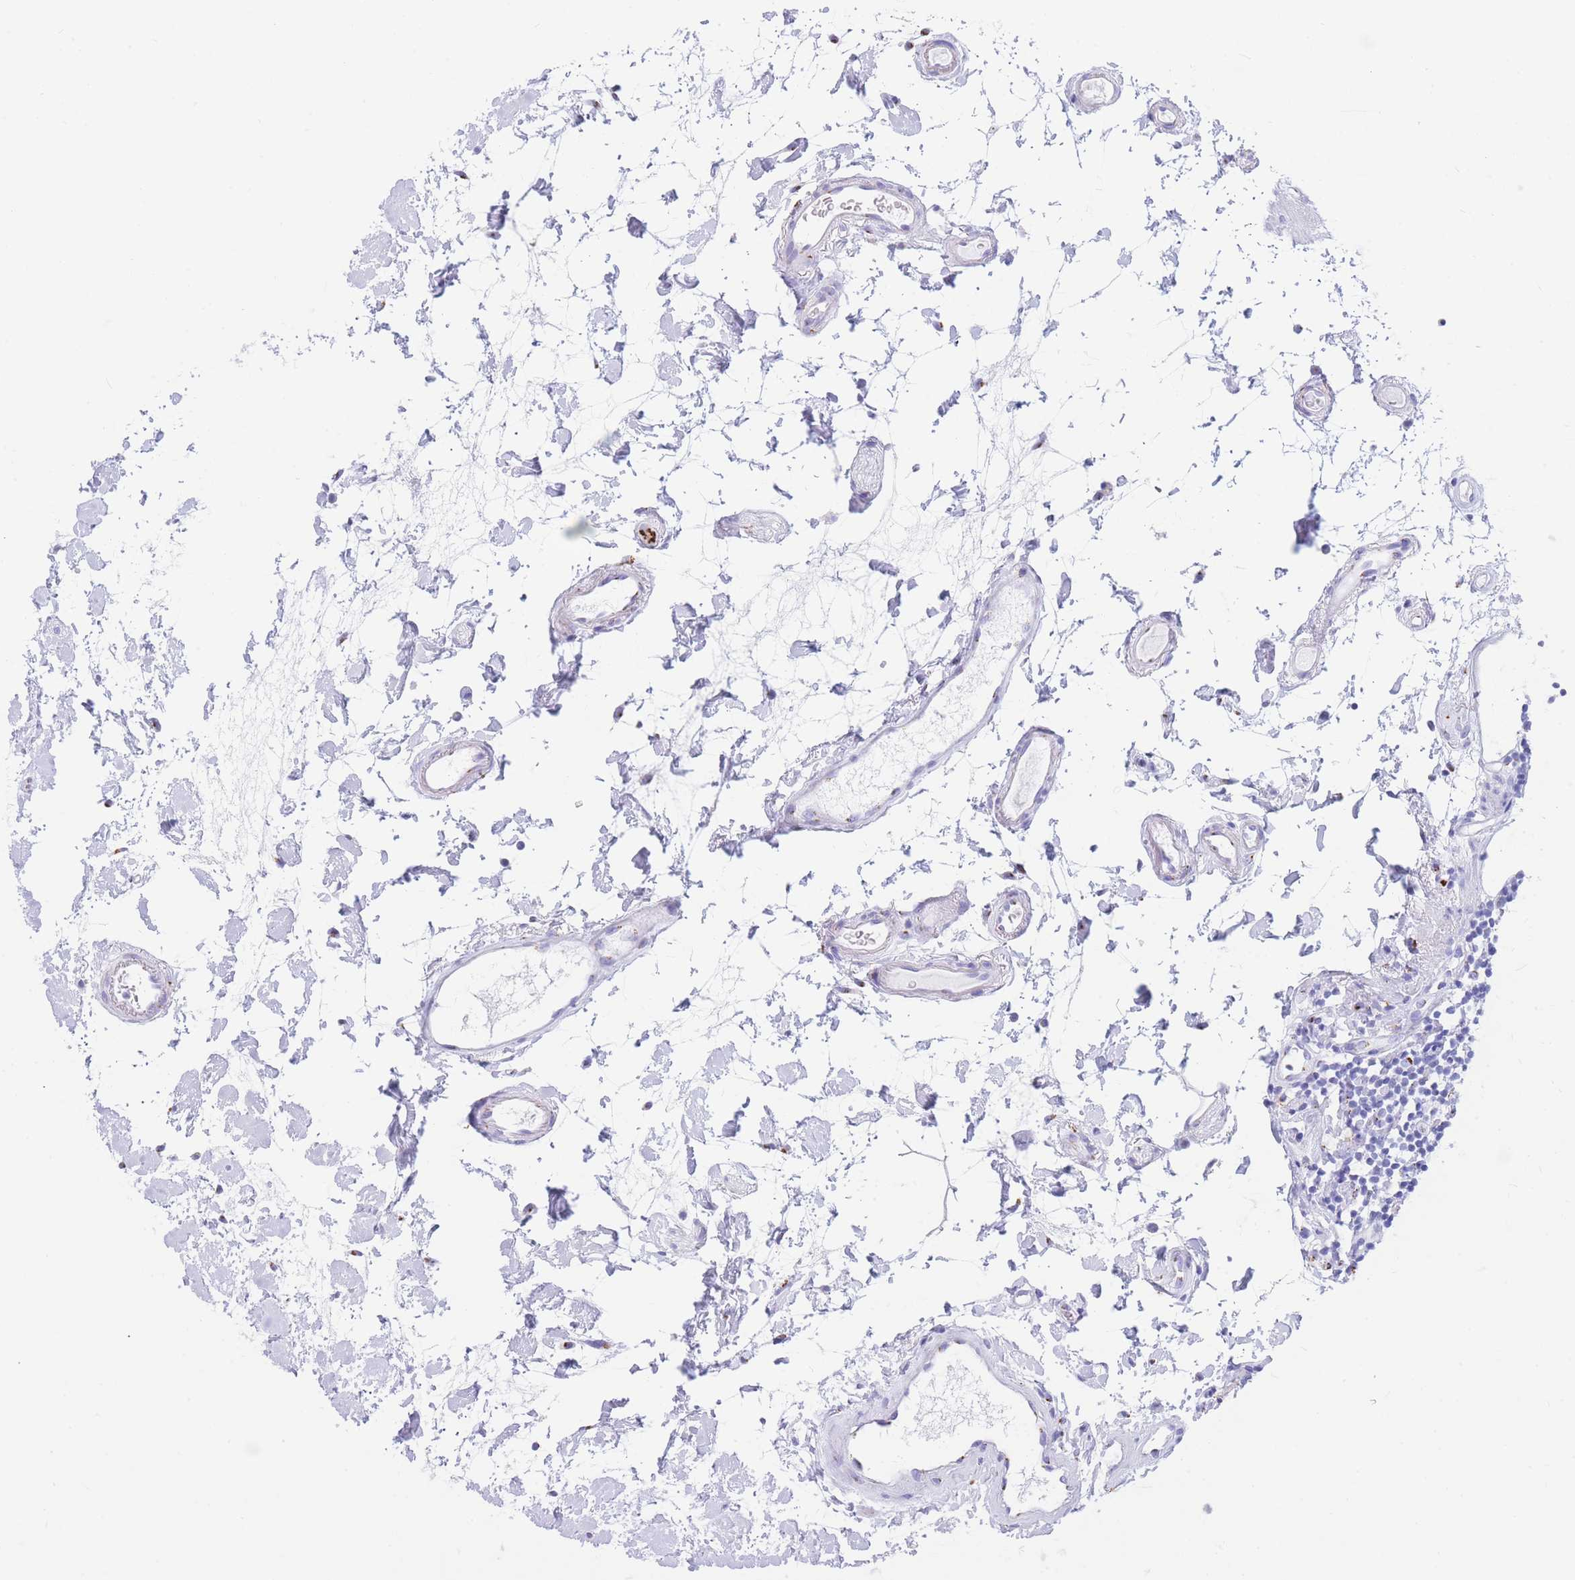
{"staining": {"intensity": "negative", "quantity": "none", "location": "none"}, "tissue": "colon", "cell_type": "Endothelial cells", "image_type": "normal", "snomed": [{"axis": "morphology", "description": "Normal tissue, NOS"}, {"axis": "topography", "description": "Colon"}], "caption": "This is an immunohistochemistry (IHC) micrograph of benign colon. There is no expression in endothelial cells.", "gene": "FAM3C", "patient": {"sex": "female", "age": 84}}